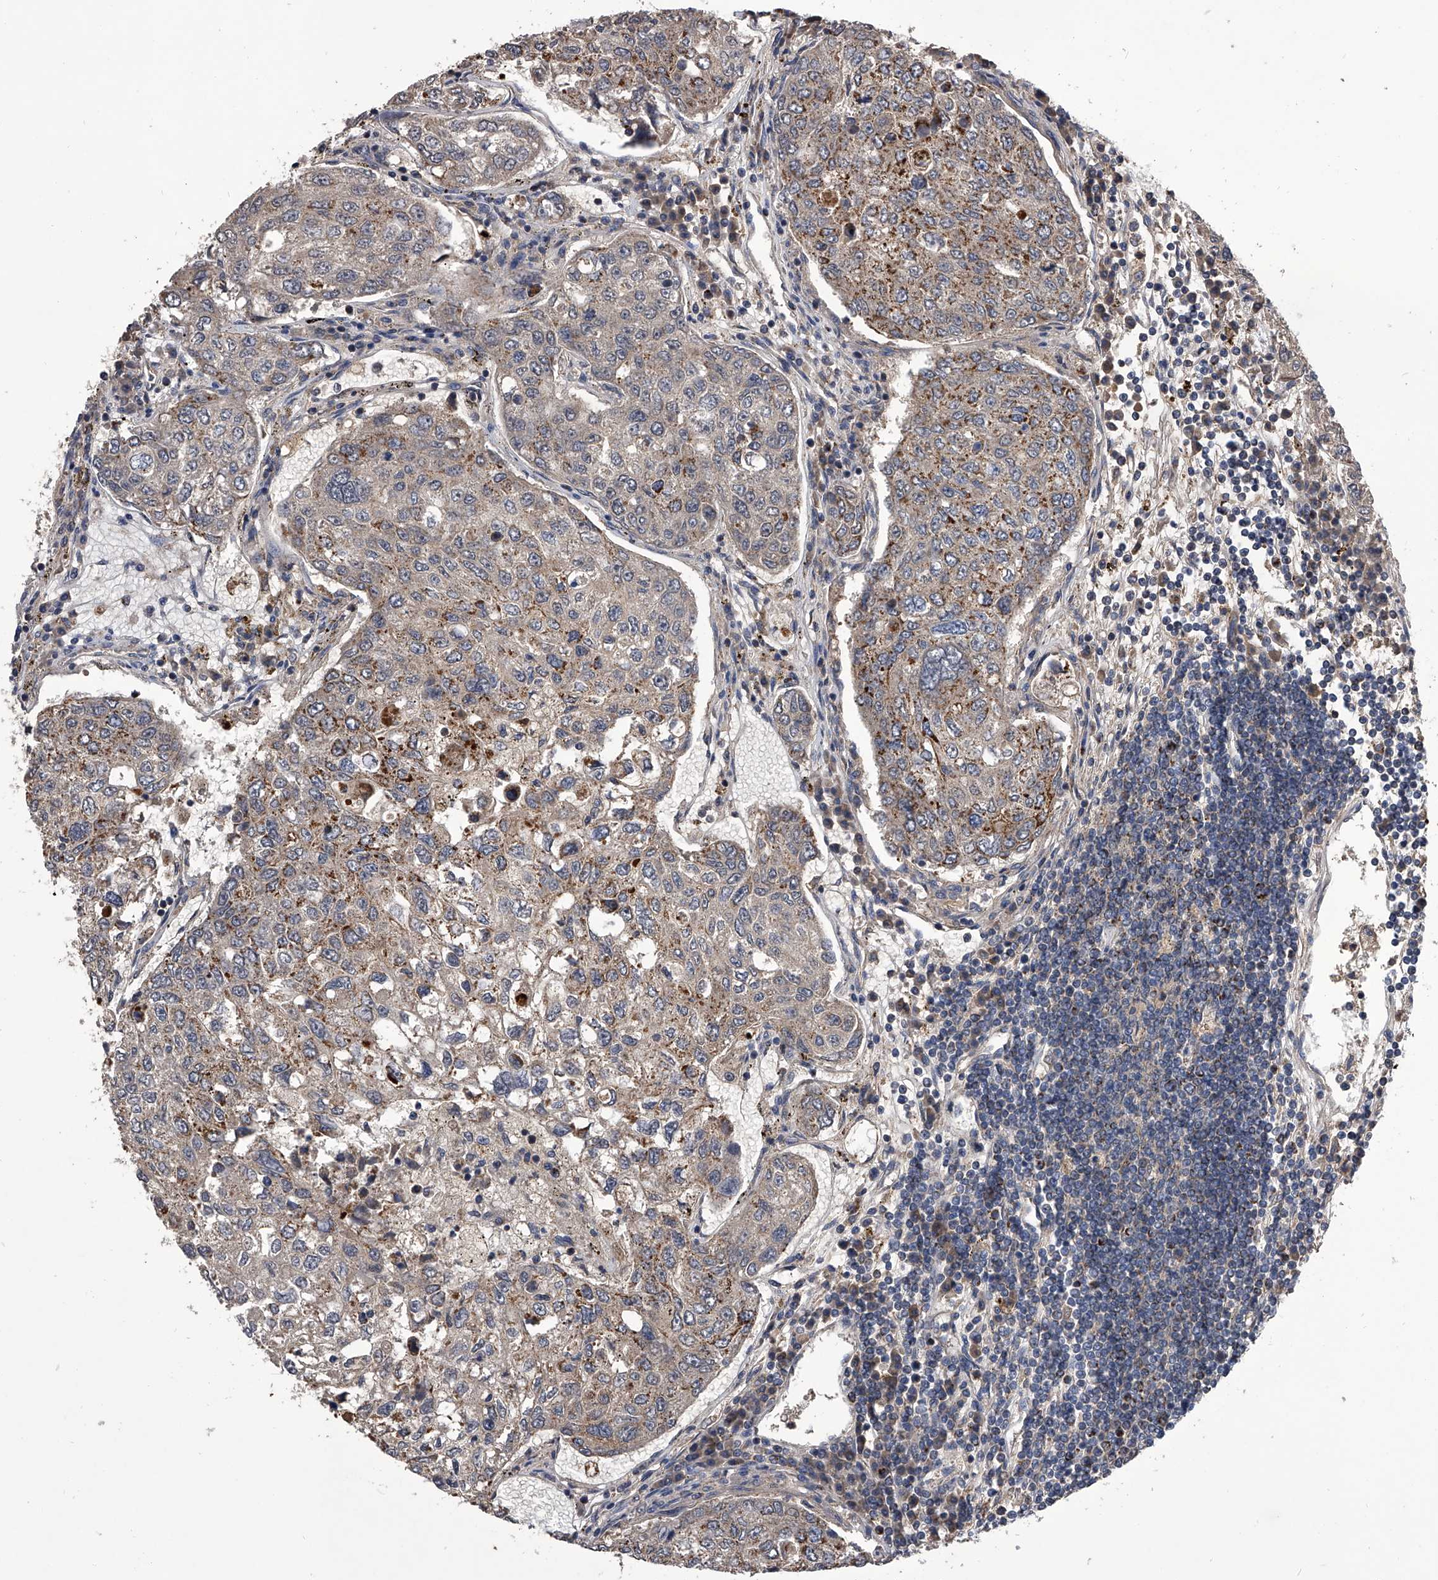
{"staining": {"intensity": "weak", "quantity": ">75%", "location": "cytoplasmic/membranous"}, "tissue": "urothelial cancer", "cell_type": "Tumor cells", "image_type": "cancer", "snomed": [{"axis": "morphology", "description": "Urothelial carcinoma, High grade"}, {"axis": "topography", "description": "Lymph node"}, {"axis": "topography", "description": "Urinary bladder"}], "caption": "Immunohistochemical staining of human urothelial cancer displays weak cytoplasmic/membranous protein positivity in about >75% of tumor cells.", "gene": "NRP1", "patient": {"sex": "male", "age": 51}}